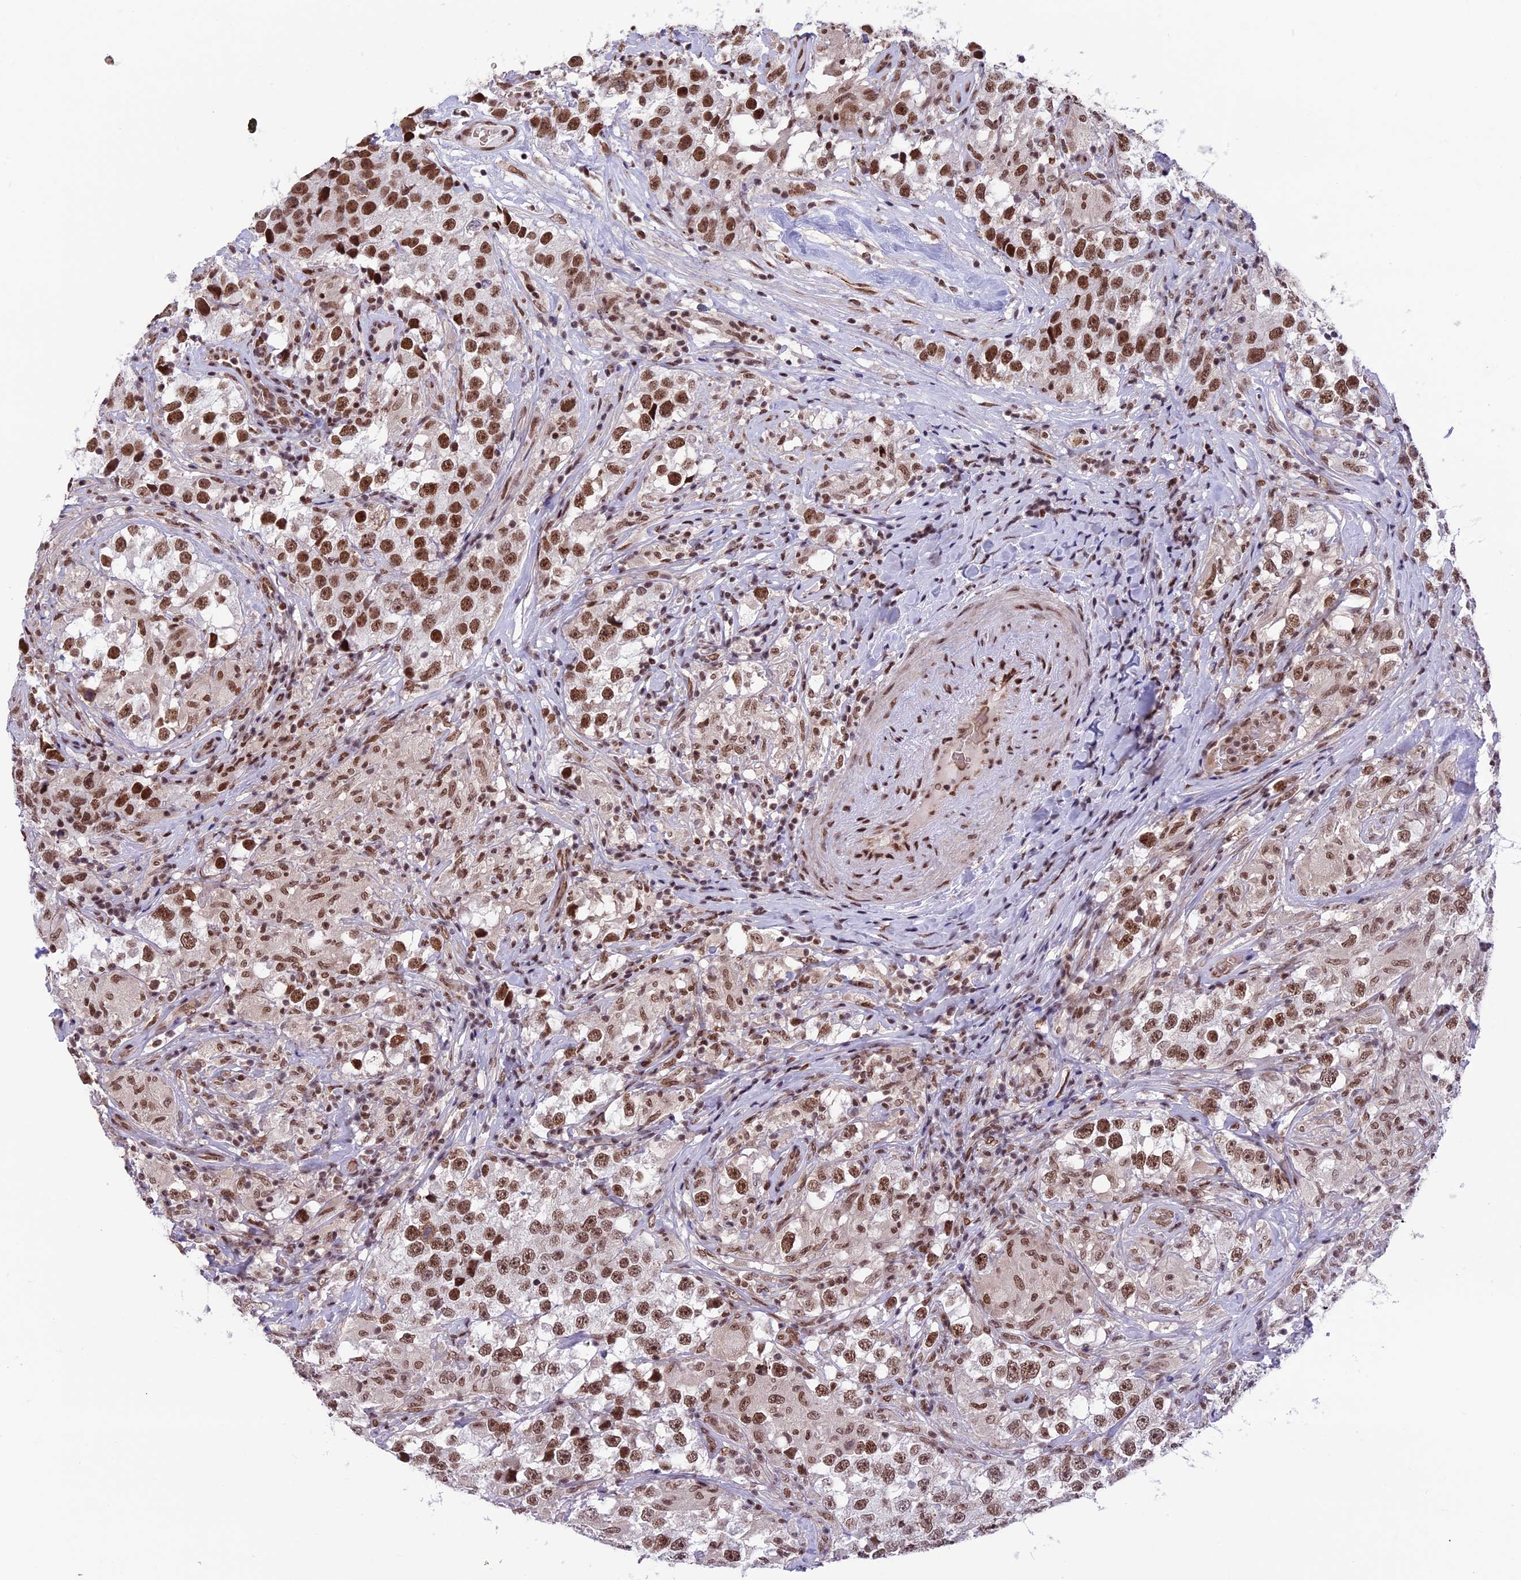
{"staining": {"intensity": "moderate", "quantity": ">75%", "location": "nuclear"}, "tissue": "testis cancer", "cell_type": "Tumor cells", "image_type": "cancer", "snomed": [{"axis": "morphology", "description": "Seminoma, NOS"}, {"axis": "topography", "description": "Testis"}], "caption": "Testis cancer stained for a protein (brown) displays moderate nuclear positive staining in approximately >75% of tumor cells.", "gene": "MPHOSPH8", "patient": {"sex": "male", "age": 46}}